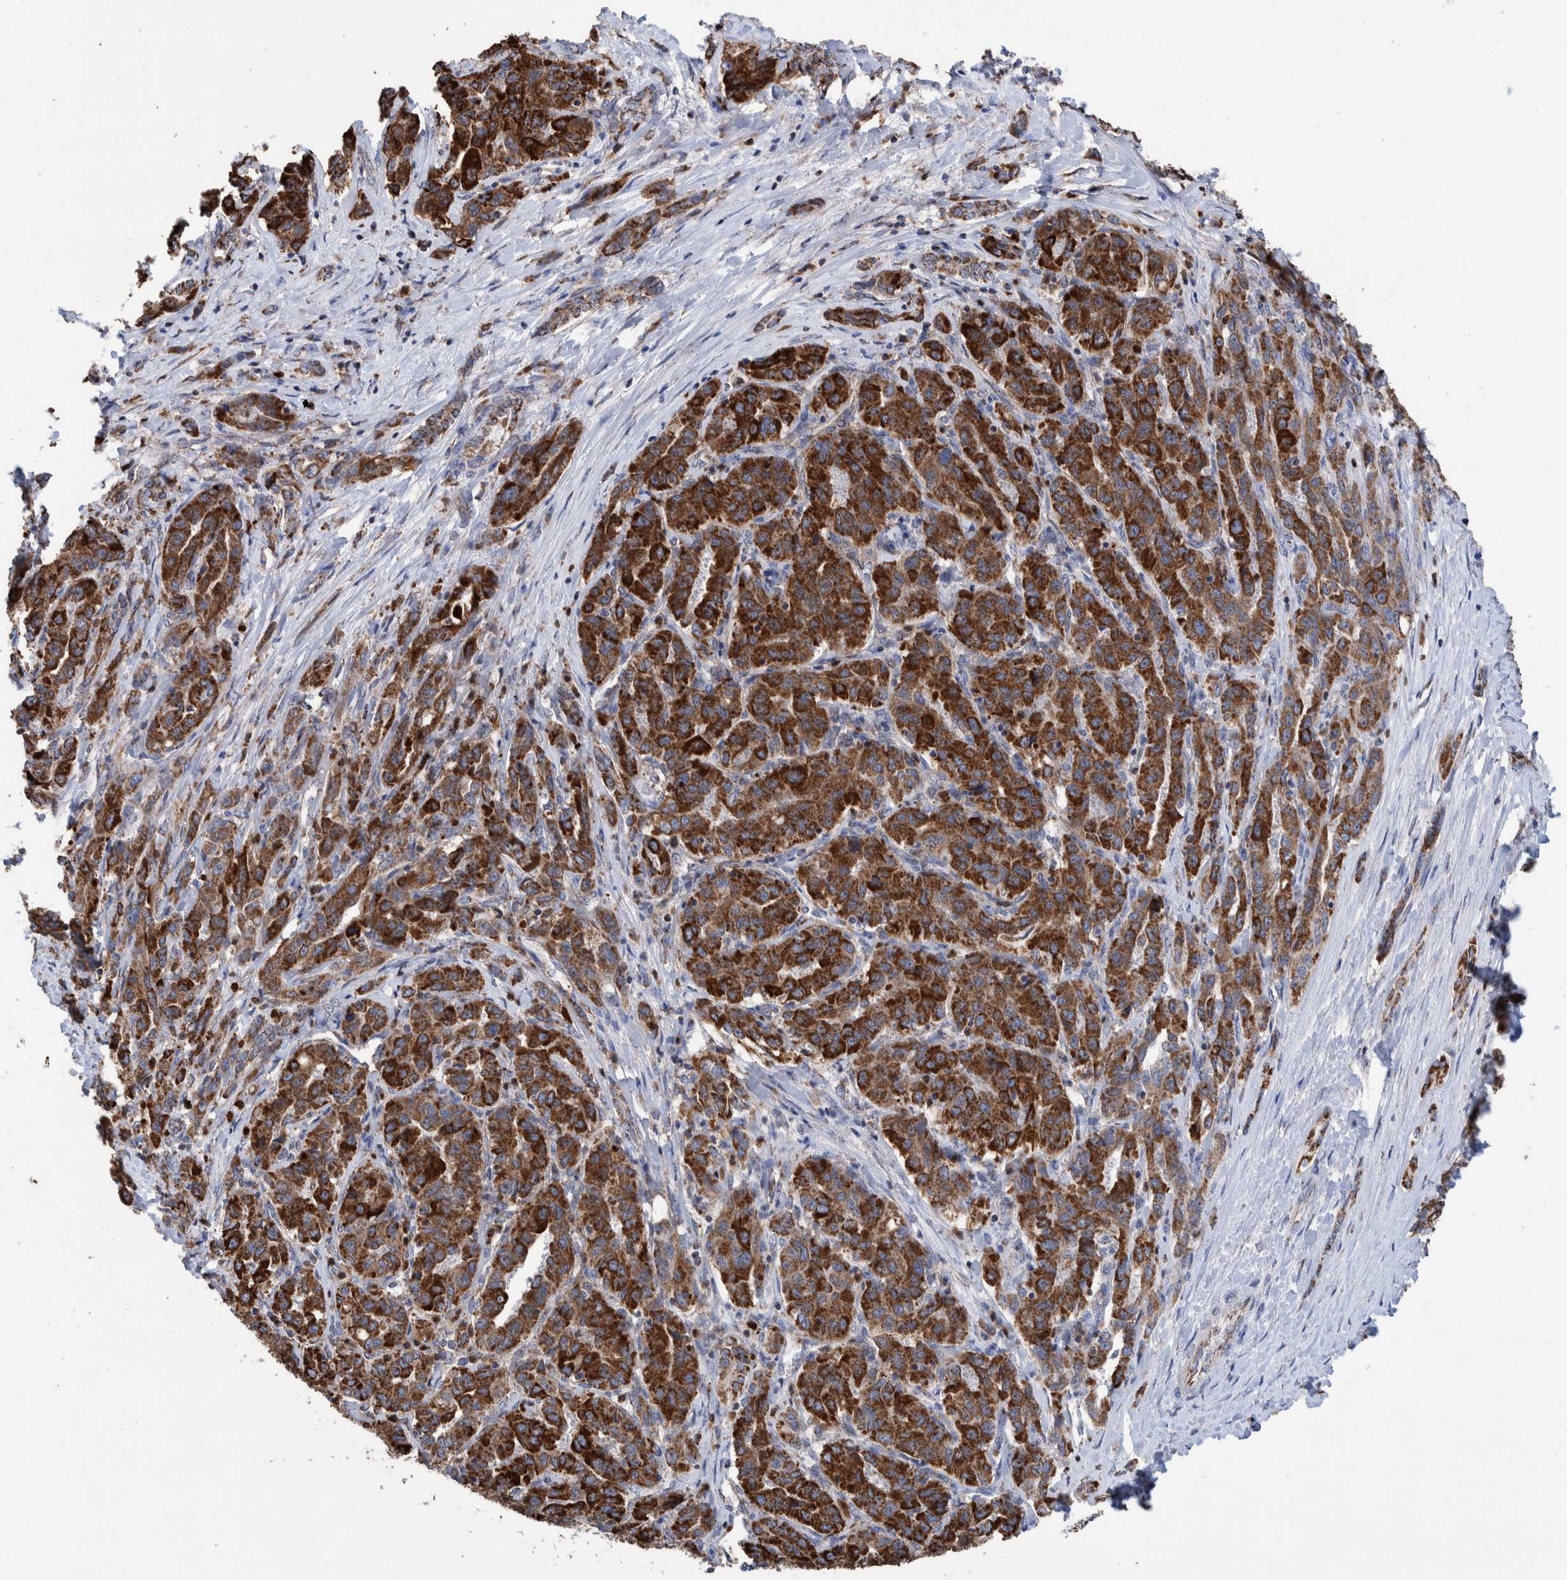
{"staining": {"intensity": "strong", "quantity": ">75%", "location": "cytoplasmic/membranous"}, "tissue": "liver cancer", "cell_type": "Tumor cells", "image_type": "cancer", "snomed": [{"axis": "morphology", "description": "Cholangiocarcinoma"}, {"axis": "topography", "description": "Liver"}], "caption": "Cholangiocarcinoma (liver) tissue reveals strong cytoplasmic/membranous expression in approximately >75% of tumor cells", "gene": "DECR1", "patient": {"sex": "male", "age": 59}}